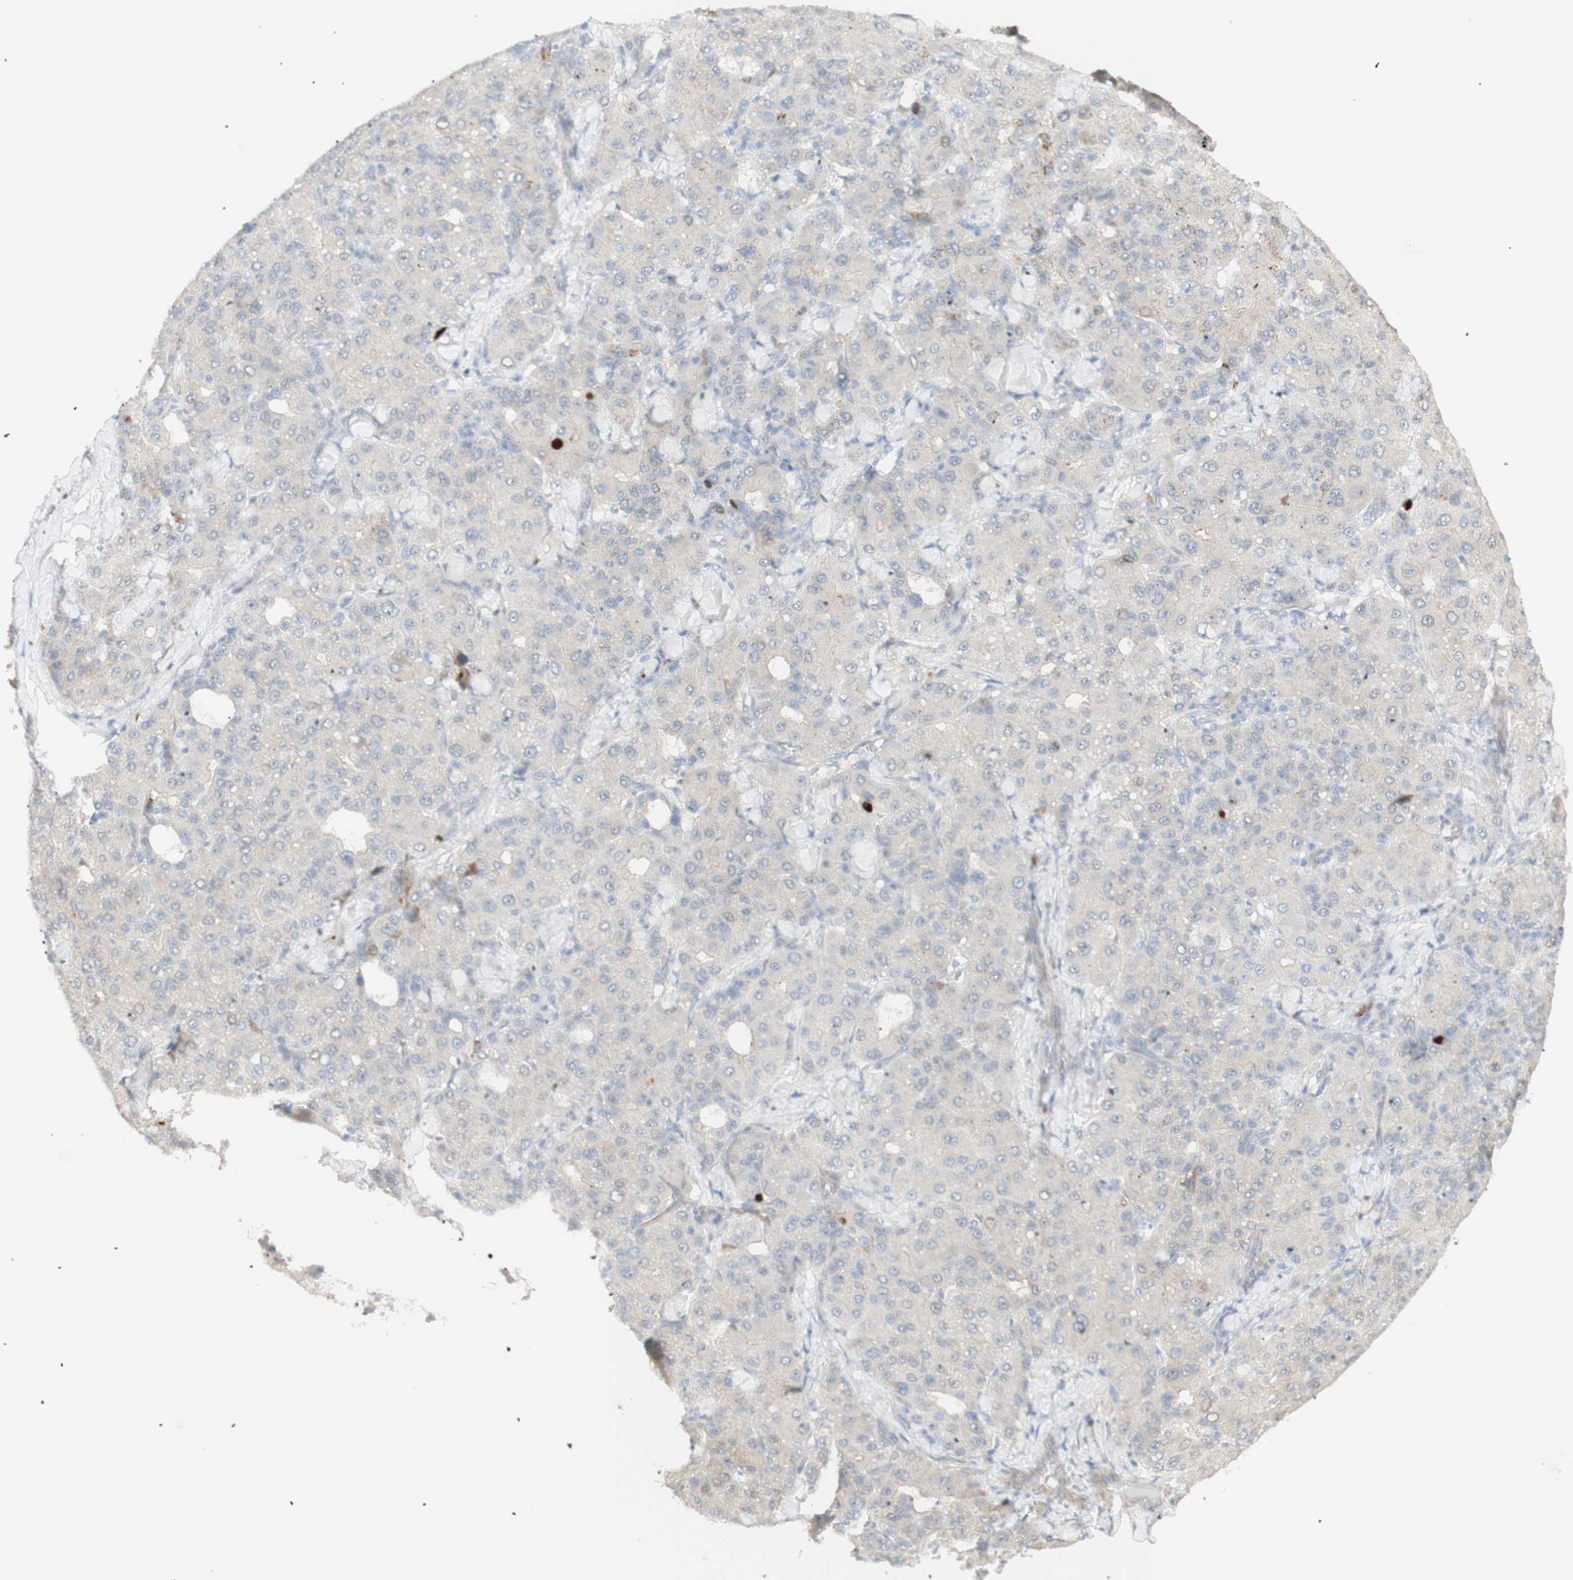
{"staining": {"intensity": "negative", "quantity": "none", "location": "none"}, "tissue": "liver cancer", "cell_type": "Tumor cells", "image_type": "cancer", "snomed": [{"axis": "morphology", "description": "Carcinoma, Hepatocellular, NOS"}, {"axis": "topography", "description": "Liver"}], "caption": "High magnification brightfield microscopy of liver hepatocellular carcinoma stained with DAB (3,3'-diaminobenzidine) (brown) and counterstained with hematoxylin (blue): tumor cells show no significant positivity.", "gene": "NDST4", "patient": {"sex": "male", "age": 65}}